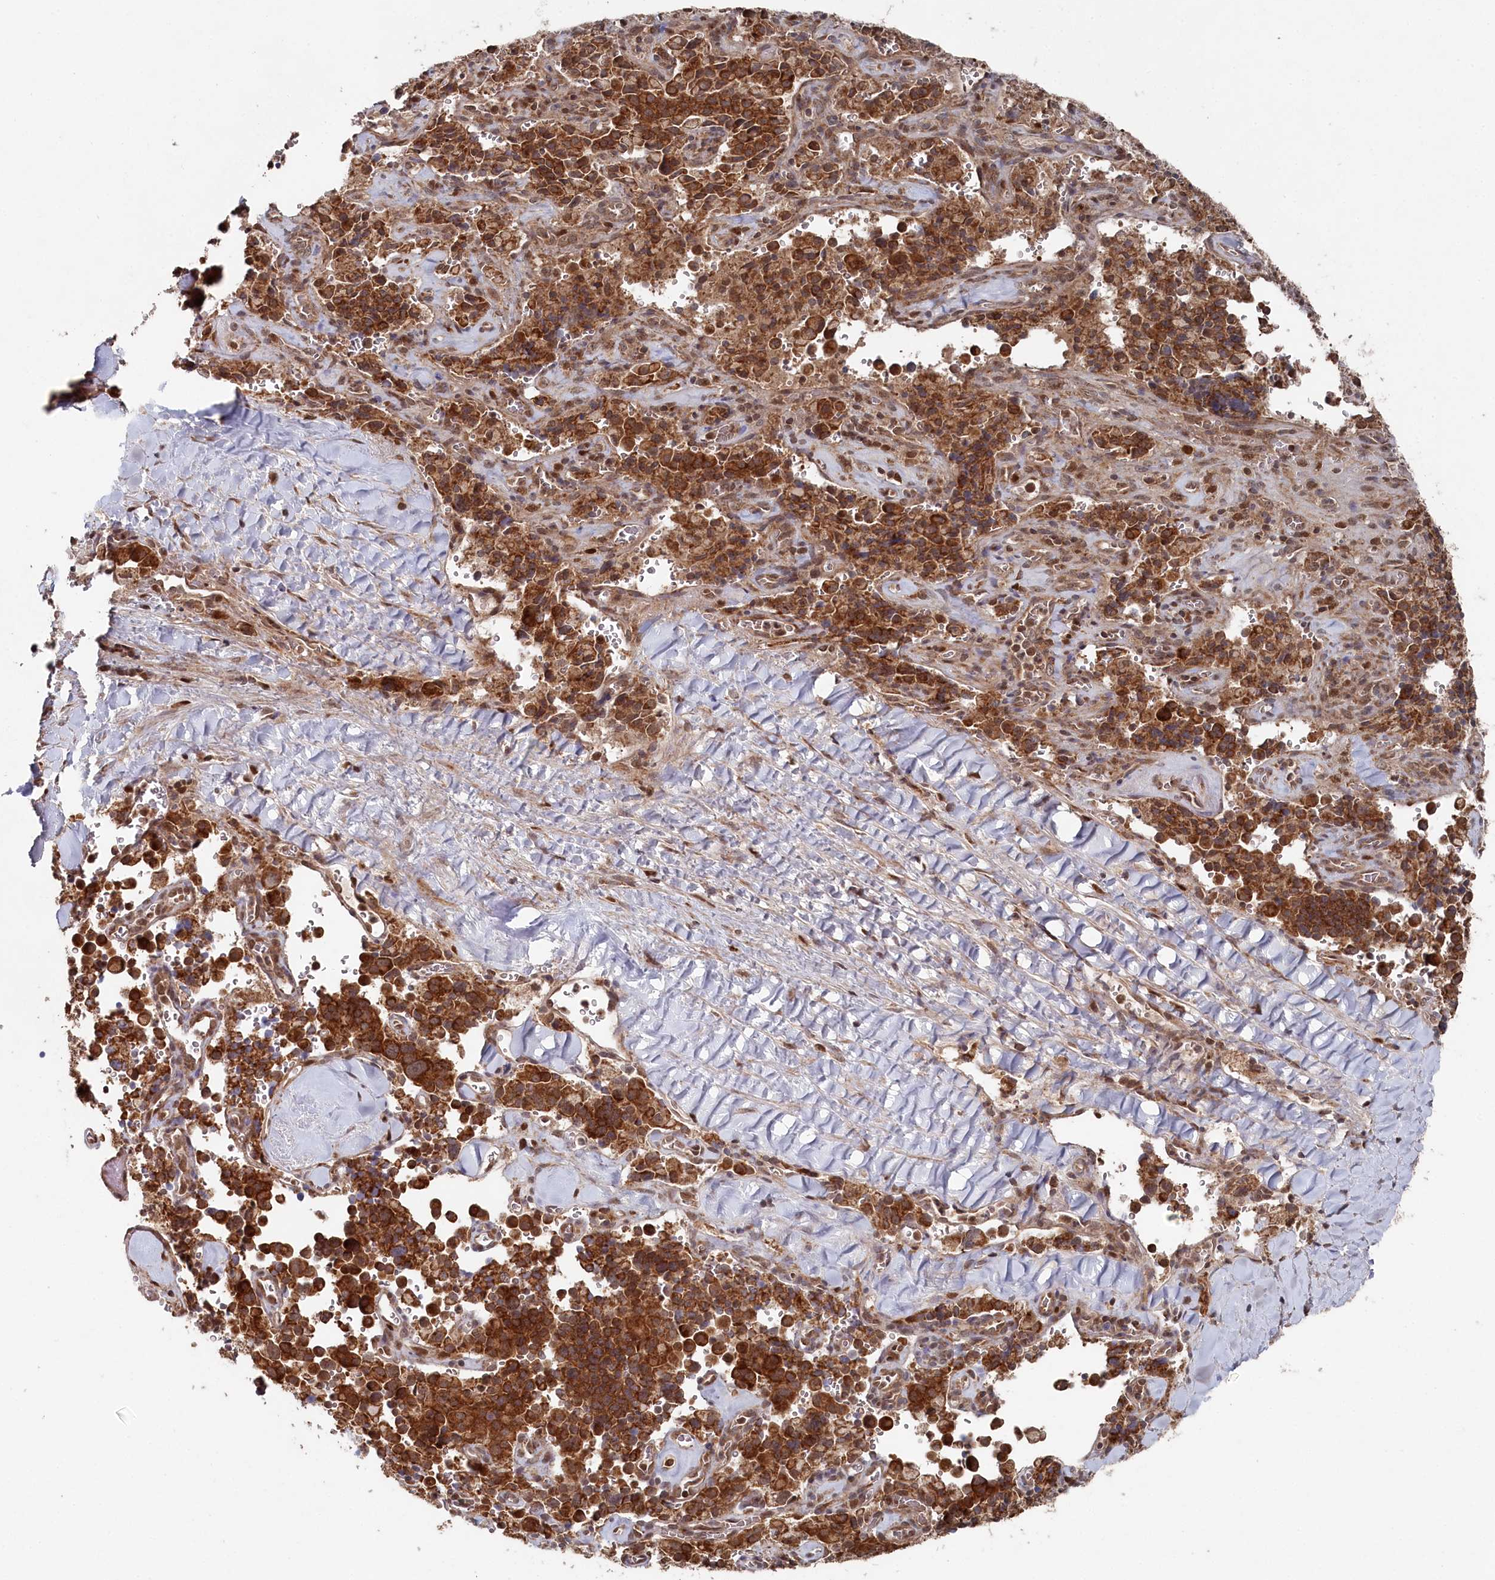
{"staining": {"intensity": "strong", "quantity": ">75%", "location": "cytoplasmic/membranous"}, "tissue": "pancreatic cancer", "cell_type": "Tumor cells", "image_type": "cancer", "snomed": [{"axis": "morphology", "description": "Adenocarcinoma, NOS"}, {"axis": "topography", "description": "Pancreas"}], "caption": "There is high levels of strong cytoplasmic/membranous positivity in tumor cells of pancreatic adenocarcinoma, as demonstrated by immunohistochemical staining (brown color).", "gene": "WAPL", "patient": {"sex": "male", "age": 65}}